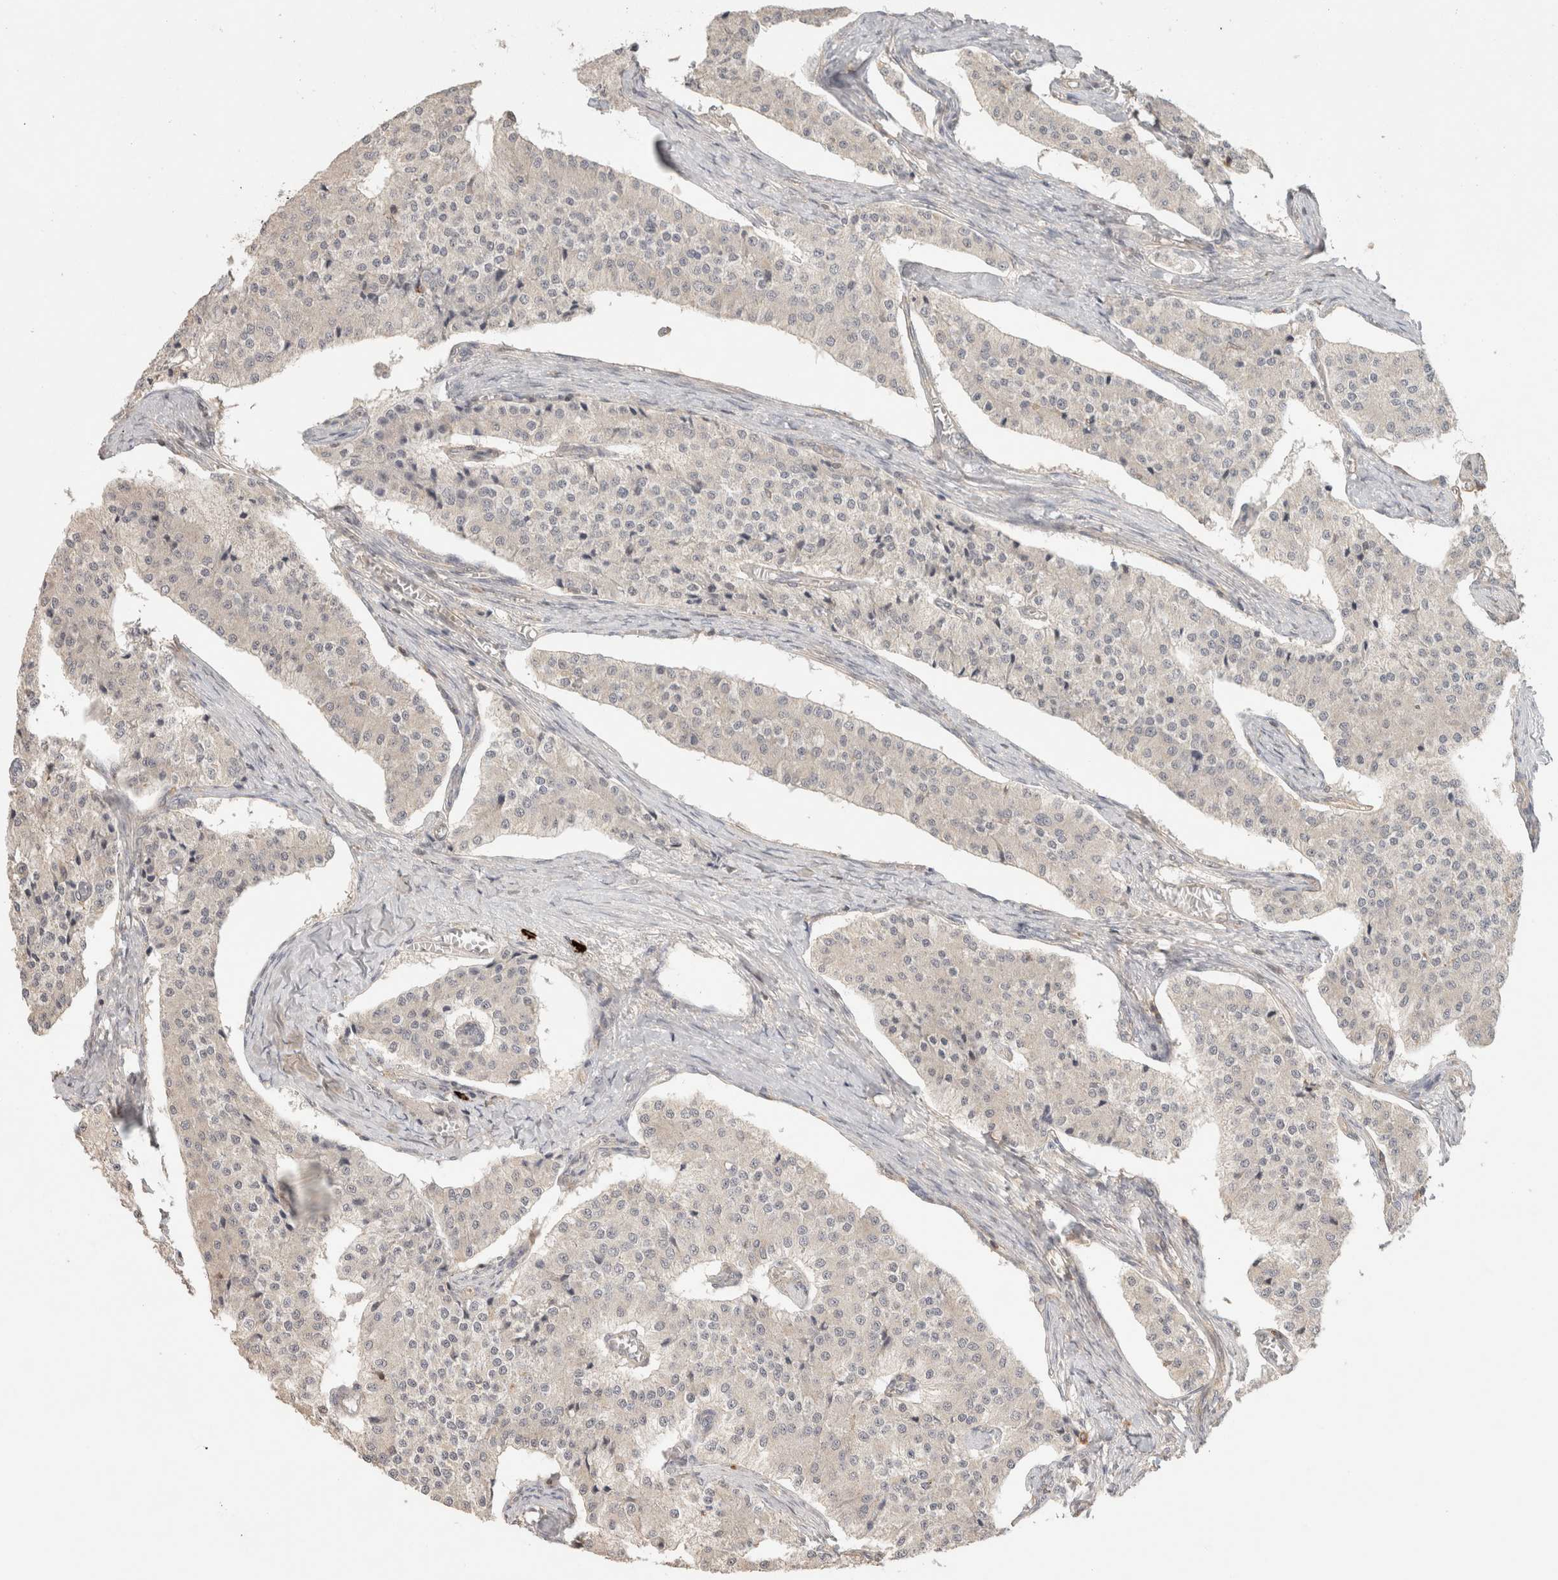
{"staining": {"intensity": "negative", "quantity": "none", "location": "none"}, "tissue": "carcinoid", "cell_type": "Tumor cells", "image_type": "cancer", "snomed": [{"axis": "morphology", "description": "Carcinoid, malignant, NOS"}, {"axis": "topography", "description": "Colon"}], "caption": "High power microscopy micrograph of an immunohistochemistry photomicrograph of carcinoid, revealing no significant staining in tumor cells. The staining was performed using DAB to visualize the protein expression in brown, while the nuclei were stained in blue with hematoxylin (Magnification: 20x).", "gene": "HSPG2", "patient": {"sex": "female", "age": 52}}